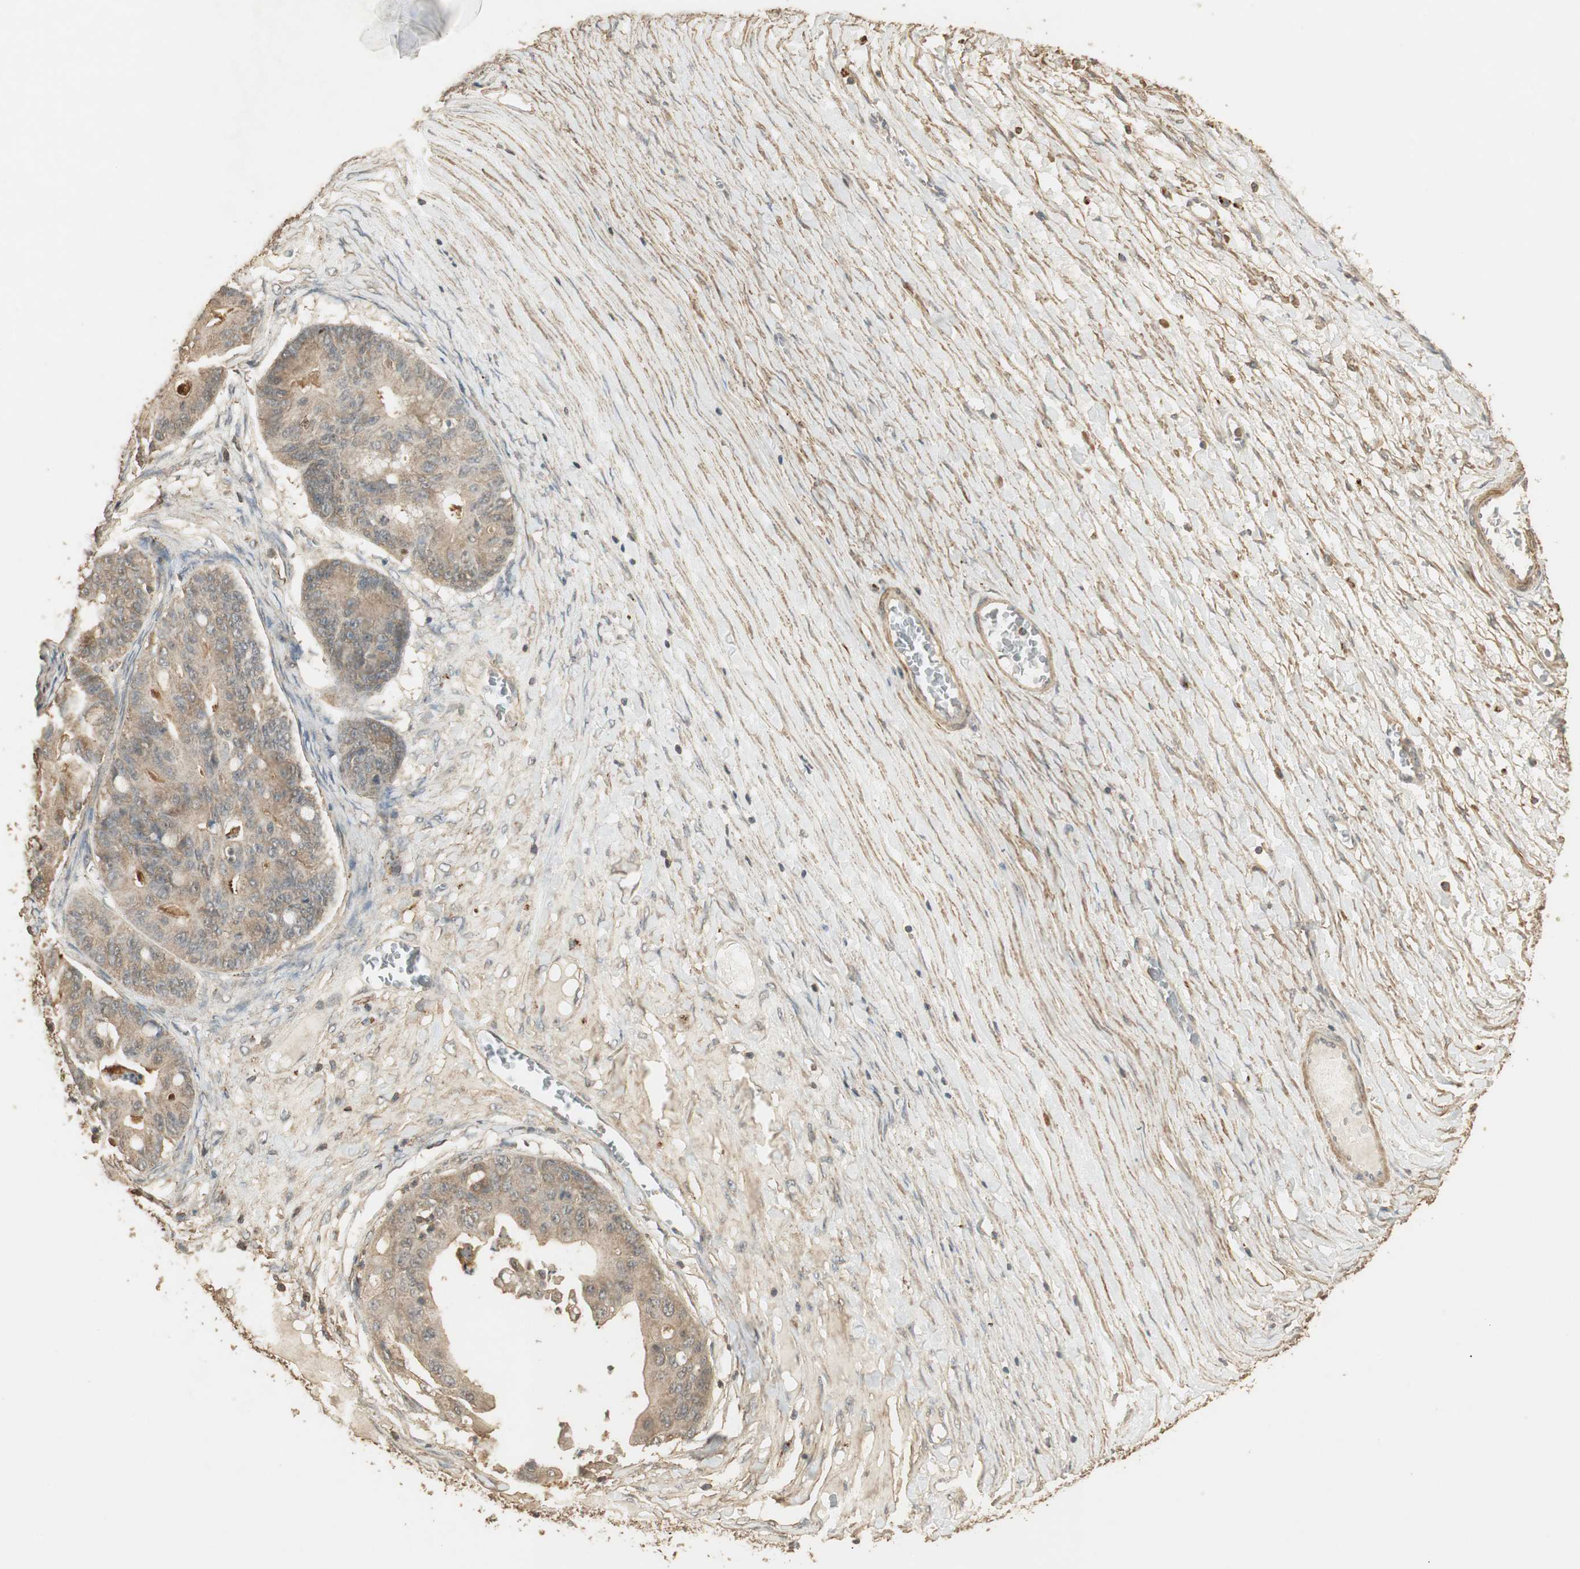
{"staining": {"intensity": "moderate", "quantity": ">75%", "location": "cytoplasmic/membranous"}, "tissue": "ovarian cancer", "cell_type": "Tumor cells", "image_type": "cancer", "snomed": [{"axis": "morphology", "description": "Cystadenocarcinoma, mucinous, NOS"}, {"axis": "topography", "description": "Ovary"}], "caption": "Immunohistochemical staining of human ovarian cancer exhibits medium levels of moderate cytoplasmic/membranous protein positivity in about >75% of tumor cells.", "gene": "USP2", "patient": {"sex": "female", "age": 37}}